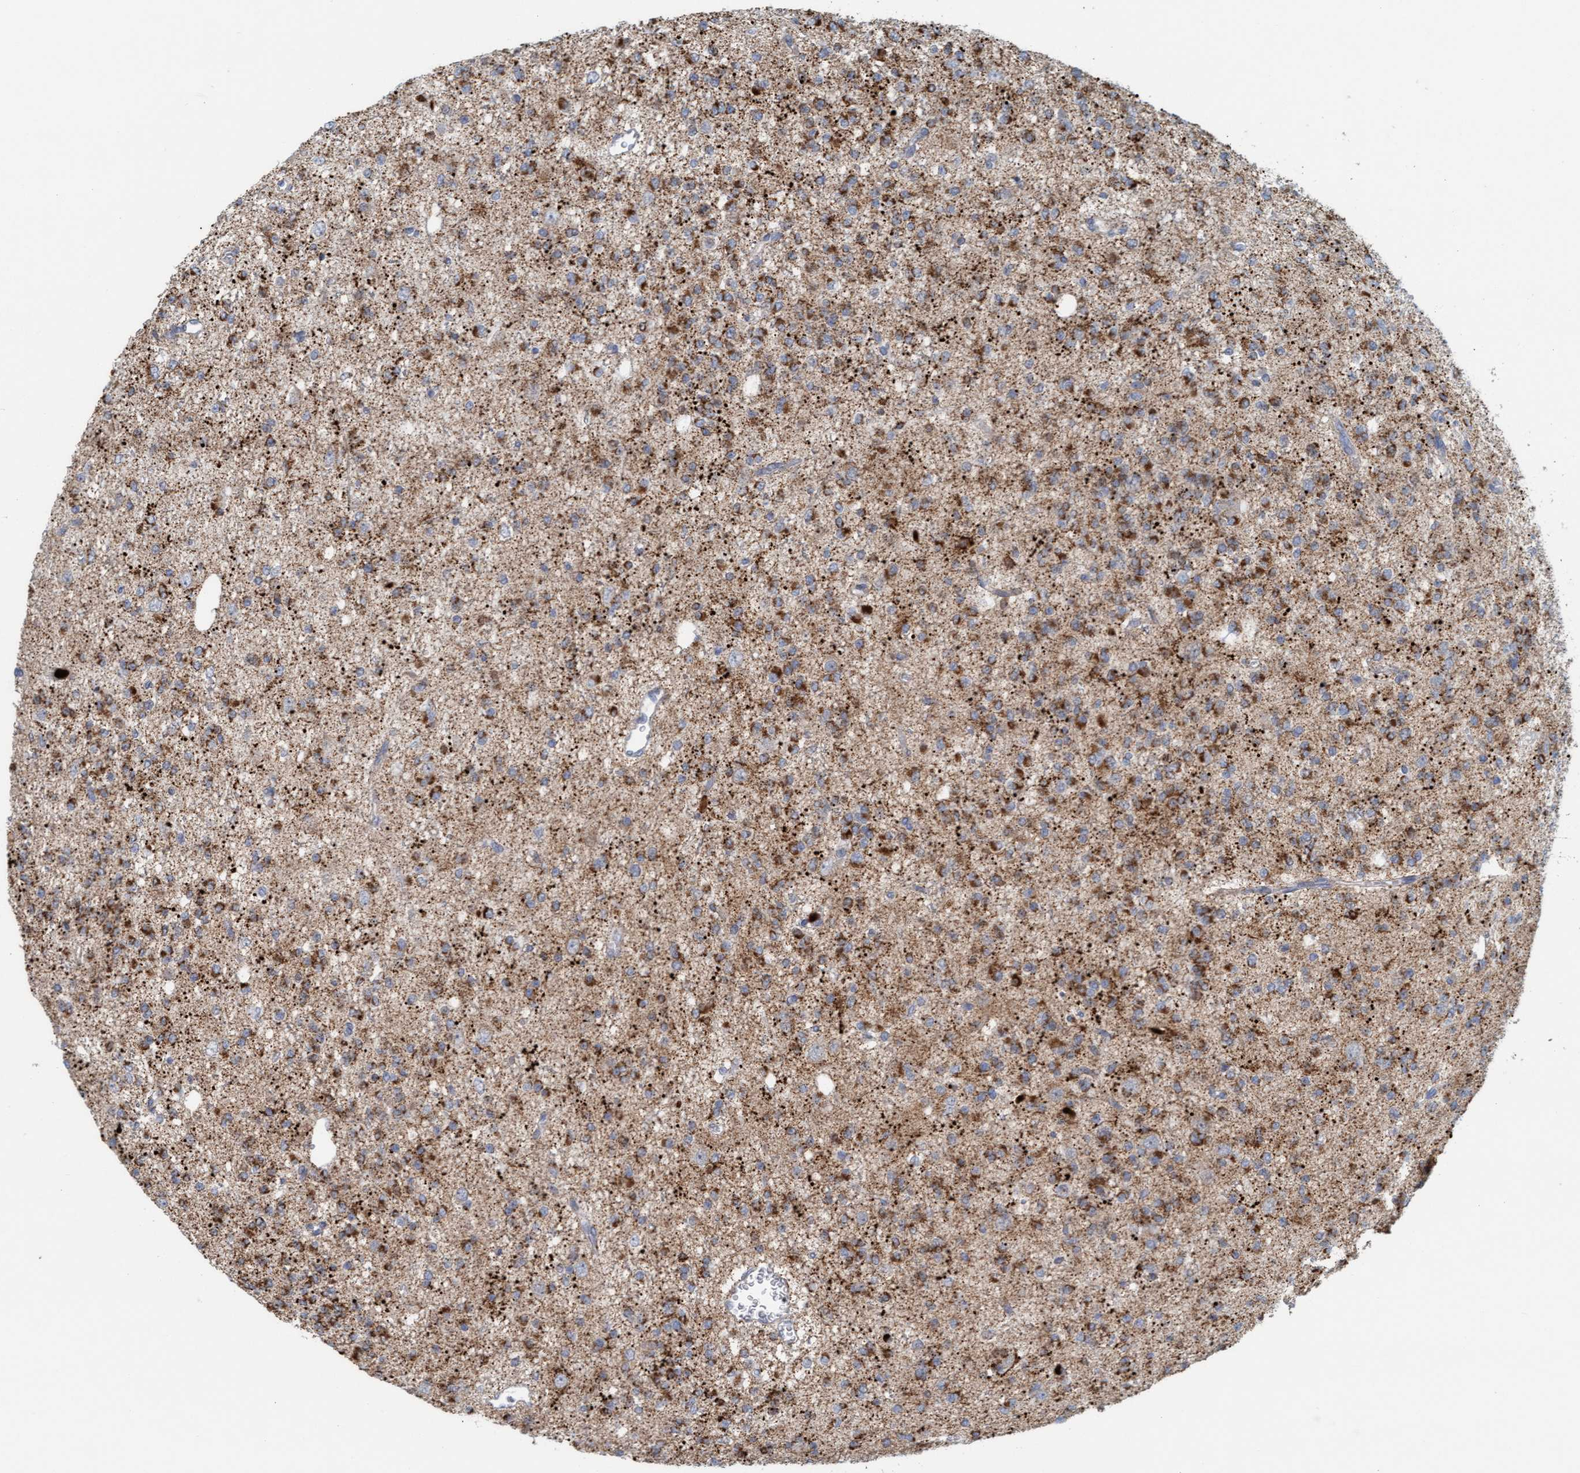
{"staining": {"intensity": "moderate", "quantity": ">75%", "location": "cytoplasmic/membranous"}, "tissue": "glioma", "cell_type": "Tumor cells", "image_type": "cancer", "snomed": [{"axis": "morphology", "description": "Glioma, malignant, Low grade"}, {"axis": "topography", "description": "Brain"}], "caption": "Protein positivity by immunohistochemistry (IHC) demonstrates moderate cytoplasmic/membranous staining in about >75% of tumor cells in malignant low-grade glioma.", "gene": "B9D1", "patient": {"sex": "male", "age": 38}}